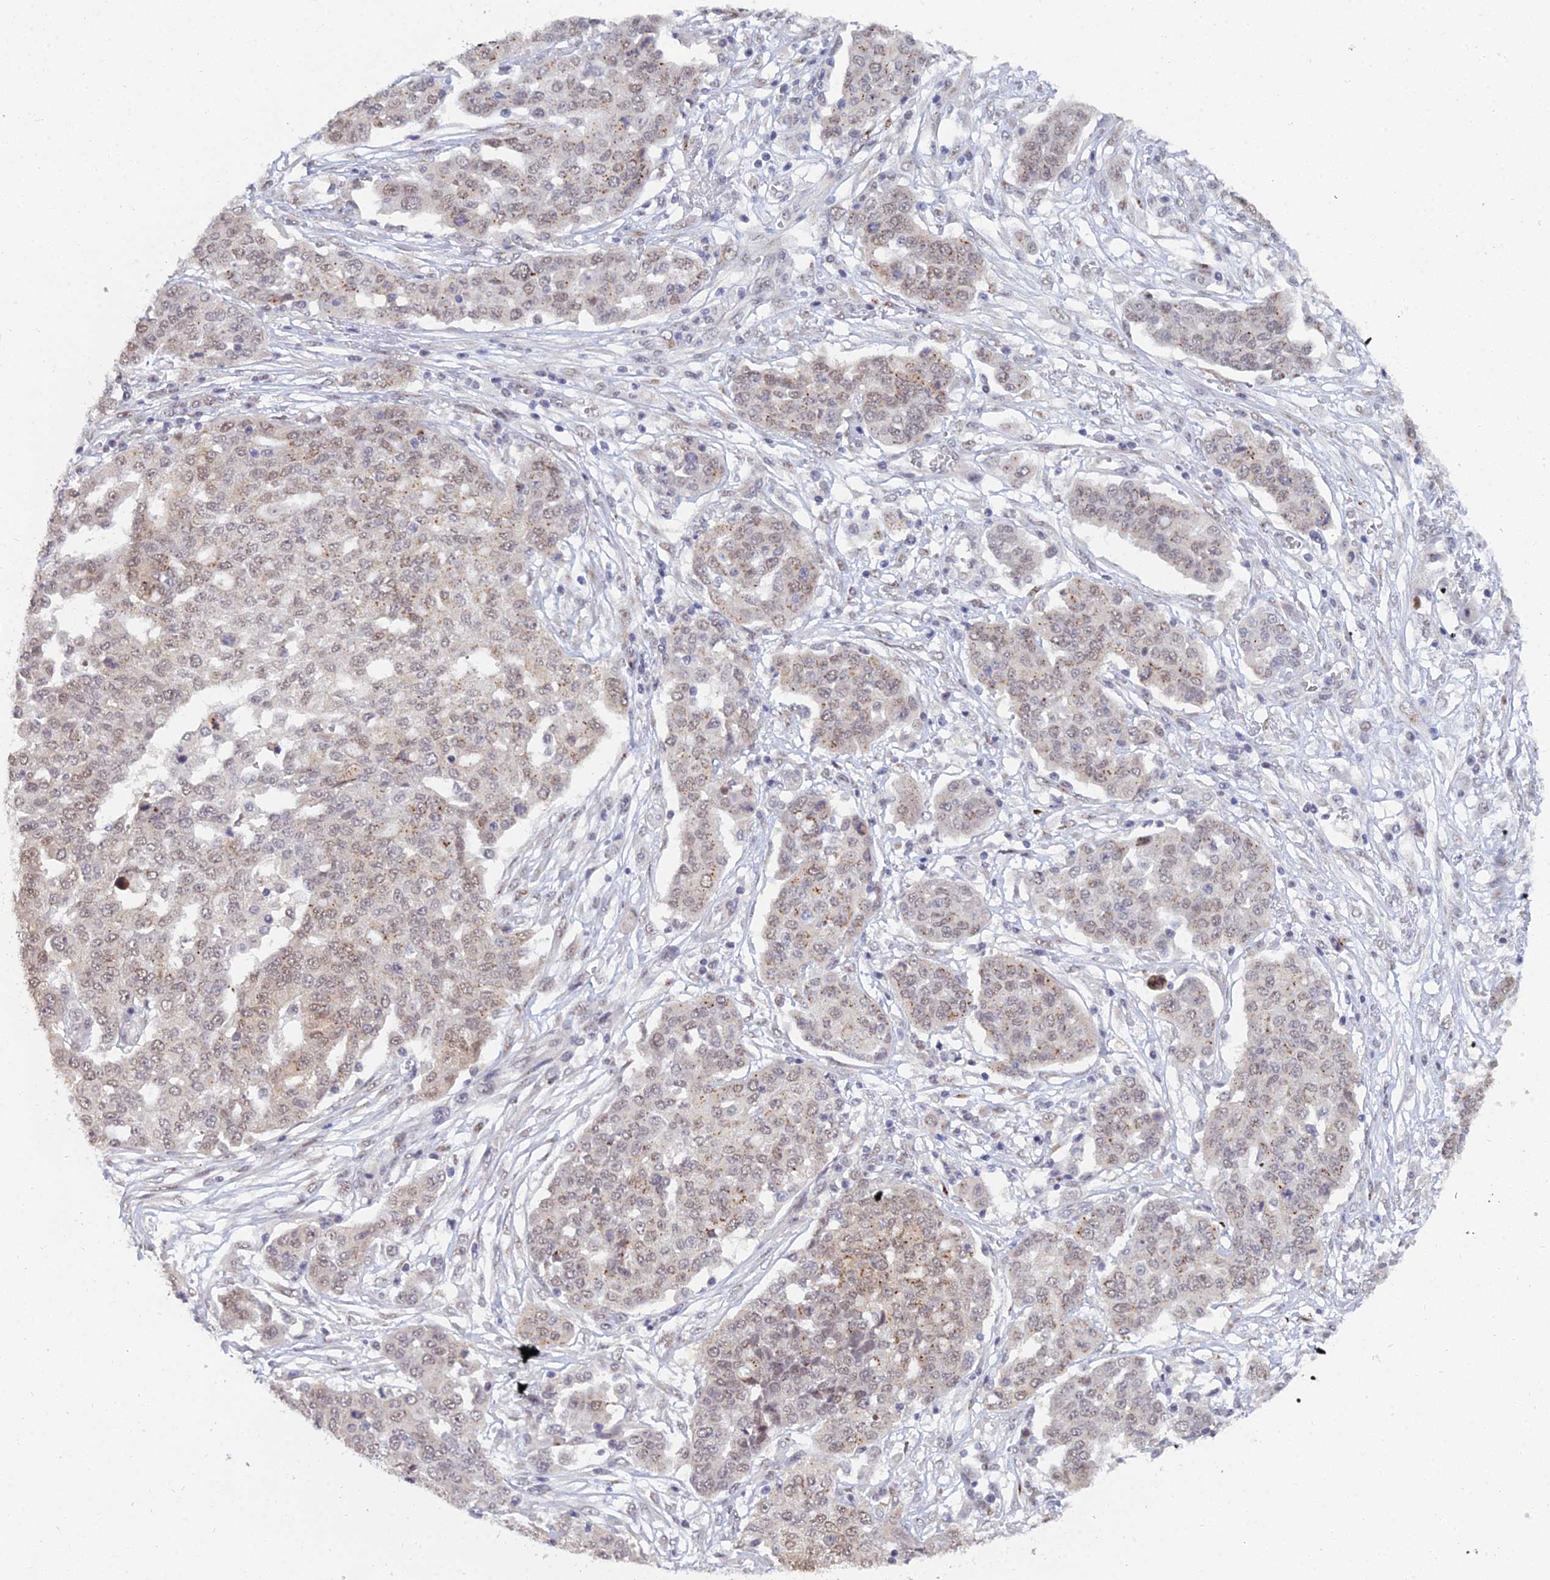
{"staining": {"intensity": "weak", "quantity": "25%-75%", "location": "cytoplasmic/membranous,nuclear"}, "tissue": "ovarian cancer", "cell_type": "Tumor cells", "image_type": "cancer", "snomed": [{"axis": "morphology", "description": "Cystadenocarcinoma, serous, NOS"}, {"axis": "topography", "description": "Soft tissue"}, {"axis": "topography", "description": "Ovary"}], "caption": "Immunohistochemistry of human serous cystadenocarcinoma (ovarian) exhibits low levels of weak cytoplasmic/membranous and nuclear expression in about 25%-75% of tumor cells.", "gene": "THOC3", "patient": {"sex": "female", "age": 57}}